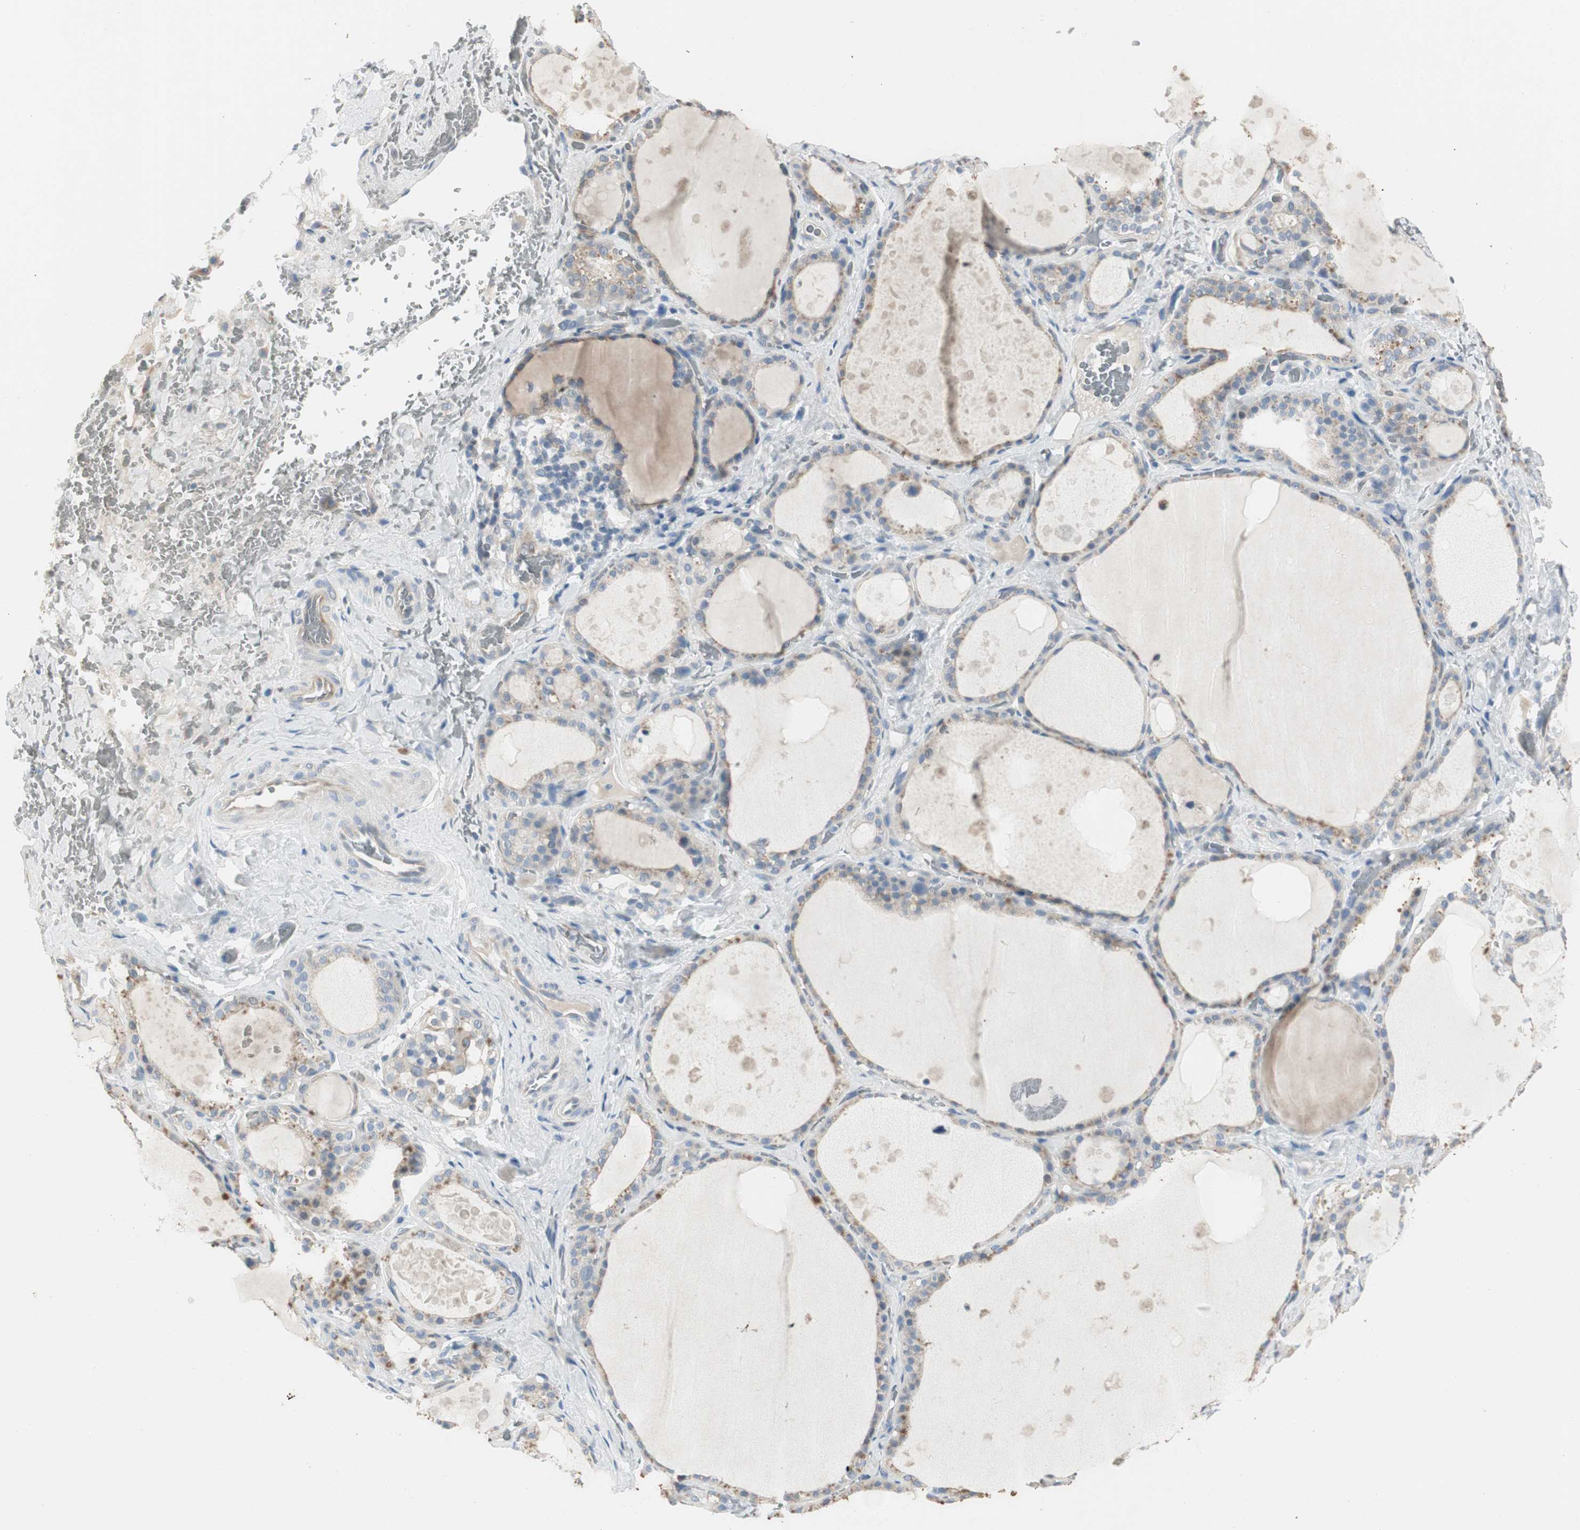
{"staining": {"intensity": "weak", "quantity": "25%-75%", "location": "cytoplasmic/membranous"}, "tissue": "thyroid gland", "cell_type": "Glandular cells", "image_type": "normal", "snomed": [{"axis": "morphology", "description": "Normal tissue, NOS"}, {"axis": "topography", "description": "Thyroid gland"}], "caption": "A photomicrograph of thyroid gland stained for a protein demonstrates weak cytoplasmic/membranous brown staining in glandular cells. Using DAB (3,3'-diaminobenzidine) (brown) and hematoxylin (blue) stains, captured at high magnification using brightfield microscopy.", "gene": "SPINK4", "patient": {"sex": "male", "age": 61}}